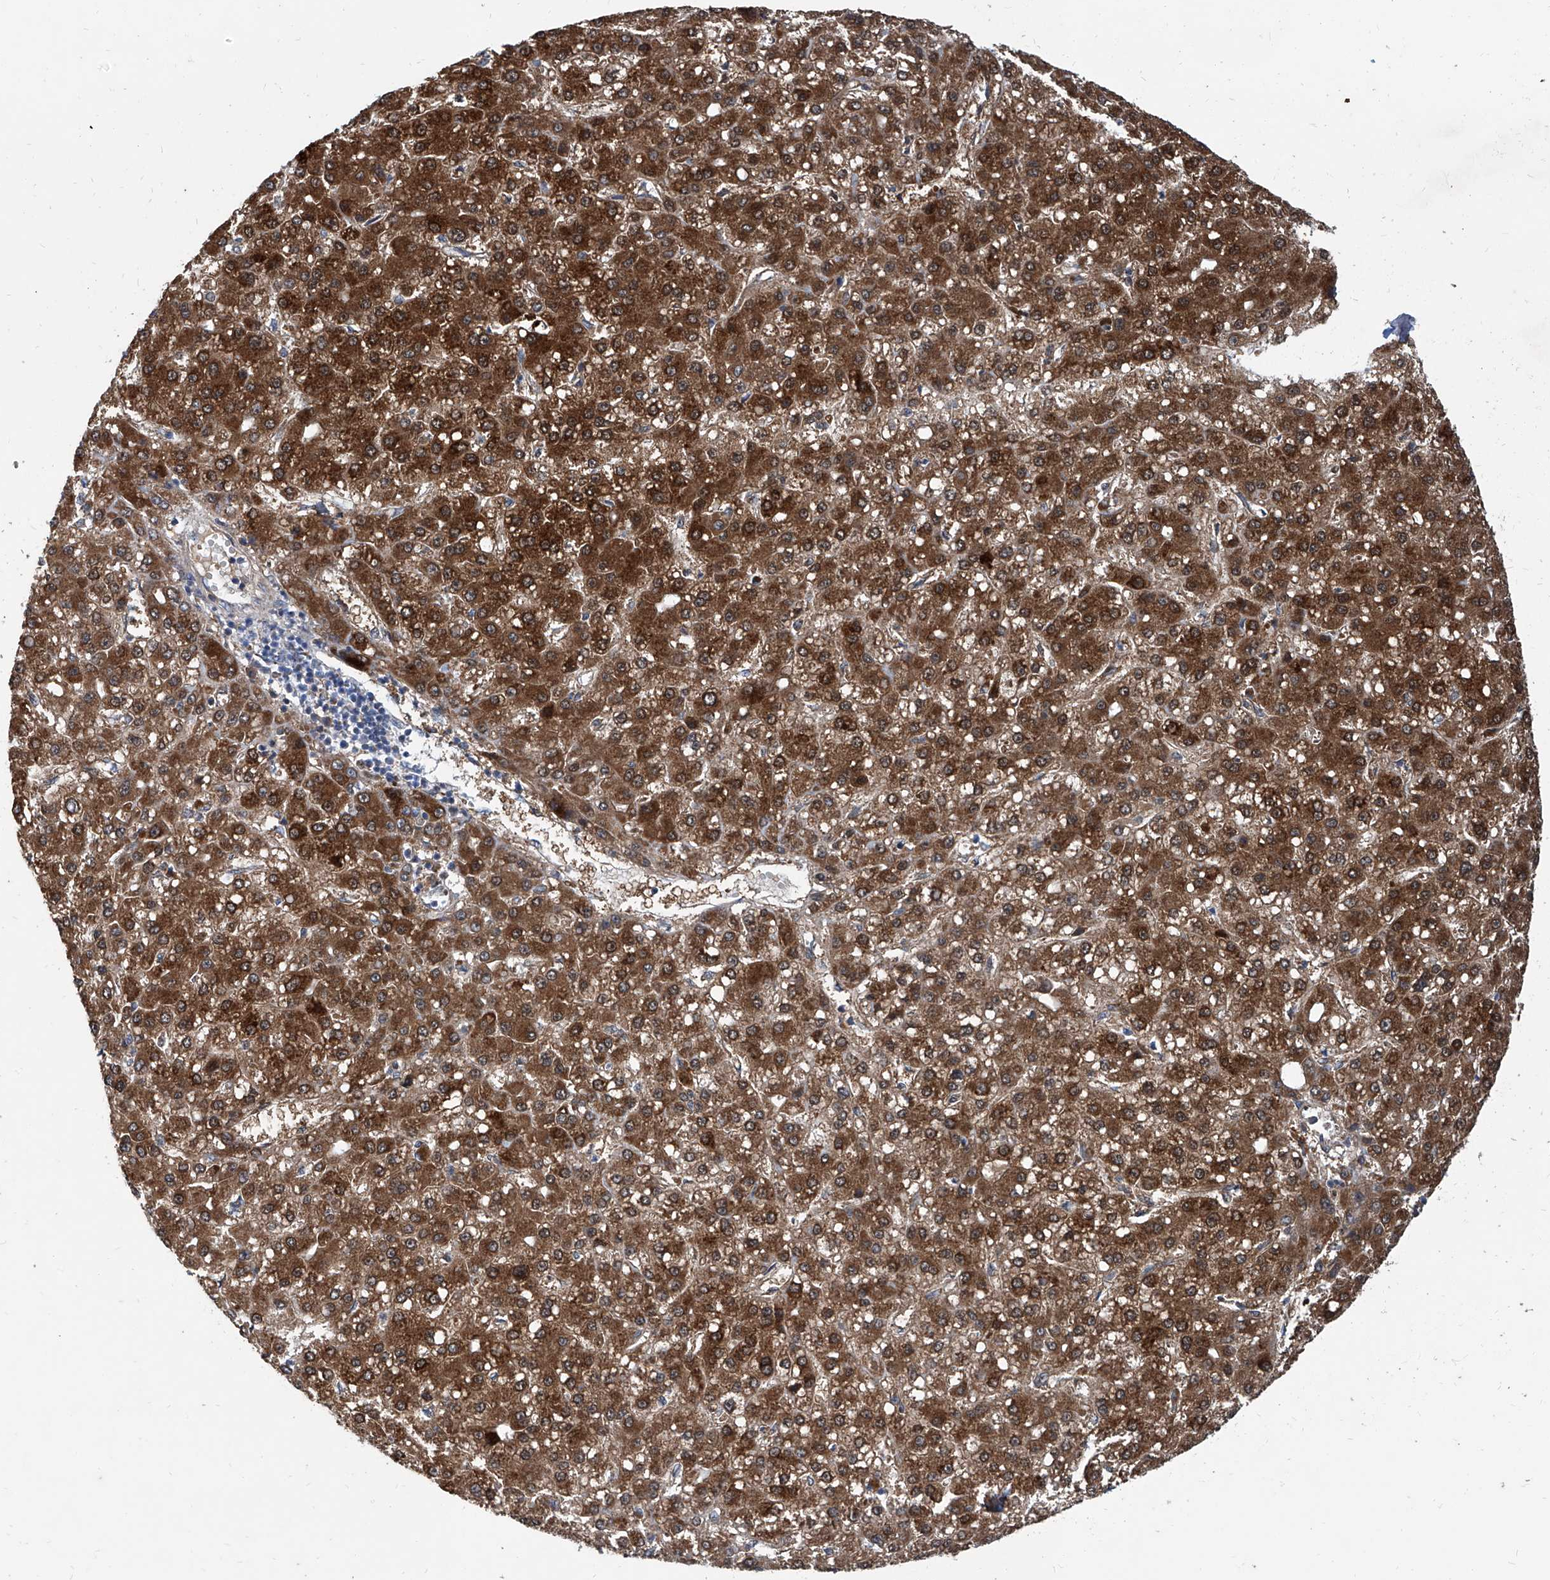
{"staining": {"intensity": "strong", "quantity": ">75%", "location": "cytoplasmic/membranous"}, "tissue": "liver cancer", "cell_type": "Tumor cells", "image_type": "cancer", "snomed": [{"axis": "morphology", "description": "Carcinoma, Hepatocellular, NOS"}, {"axis": "topography", "description": "Liver"}], "caption": "This image displays immunohistochemistry (IHC) staining of human liver hepatocellular carcinoma, with high strong cytoplasmic/membranous expression in about >75% of tumor cells.", "gene": "USP48", "patient": {"sex": "male", "age": 67}}